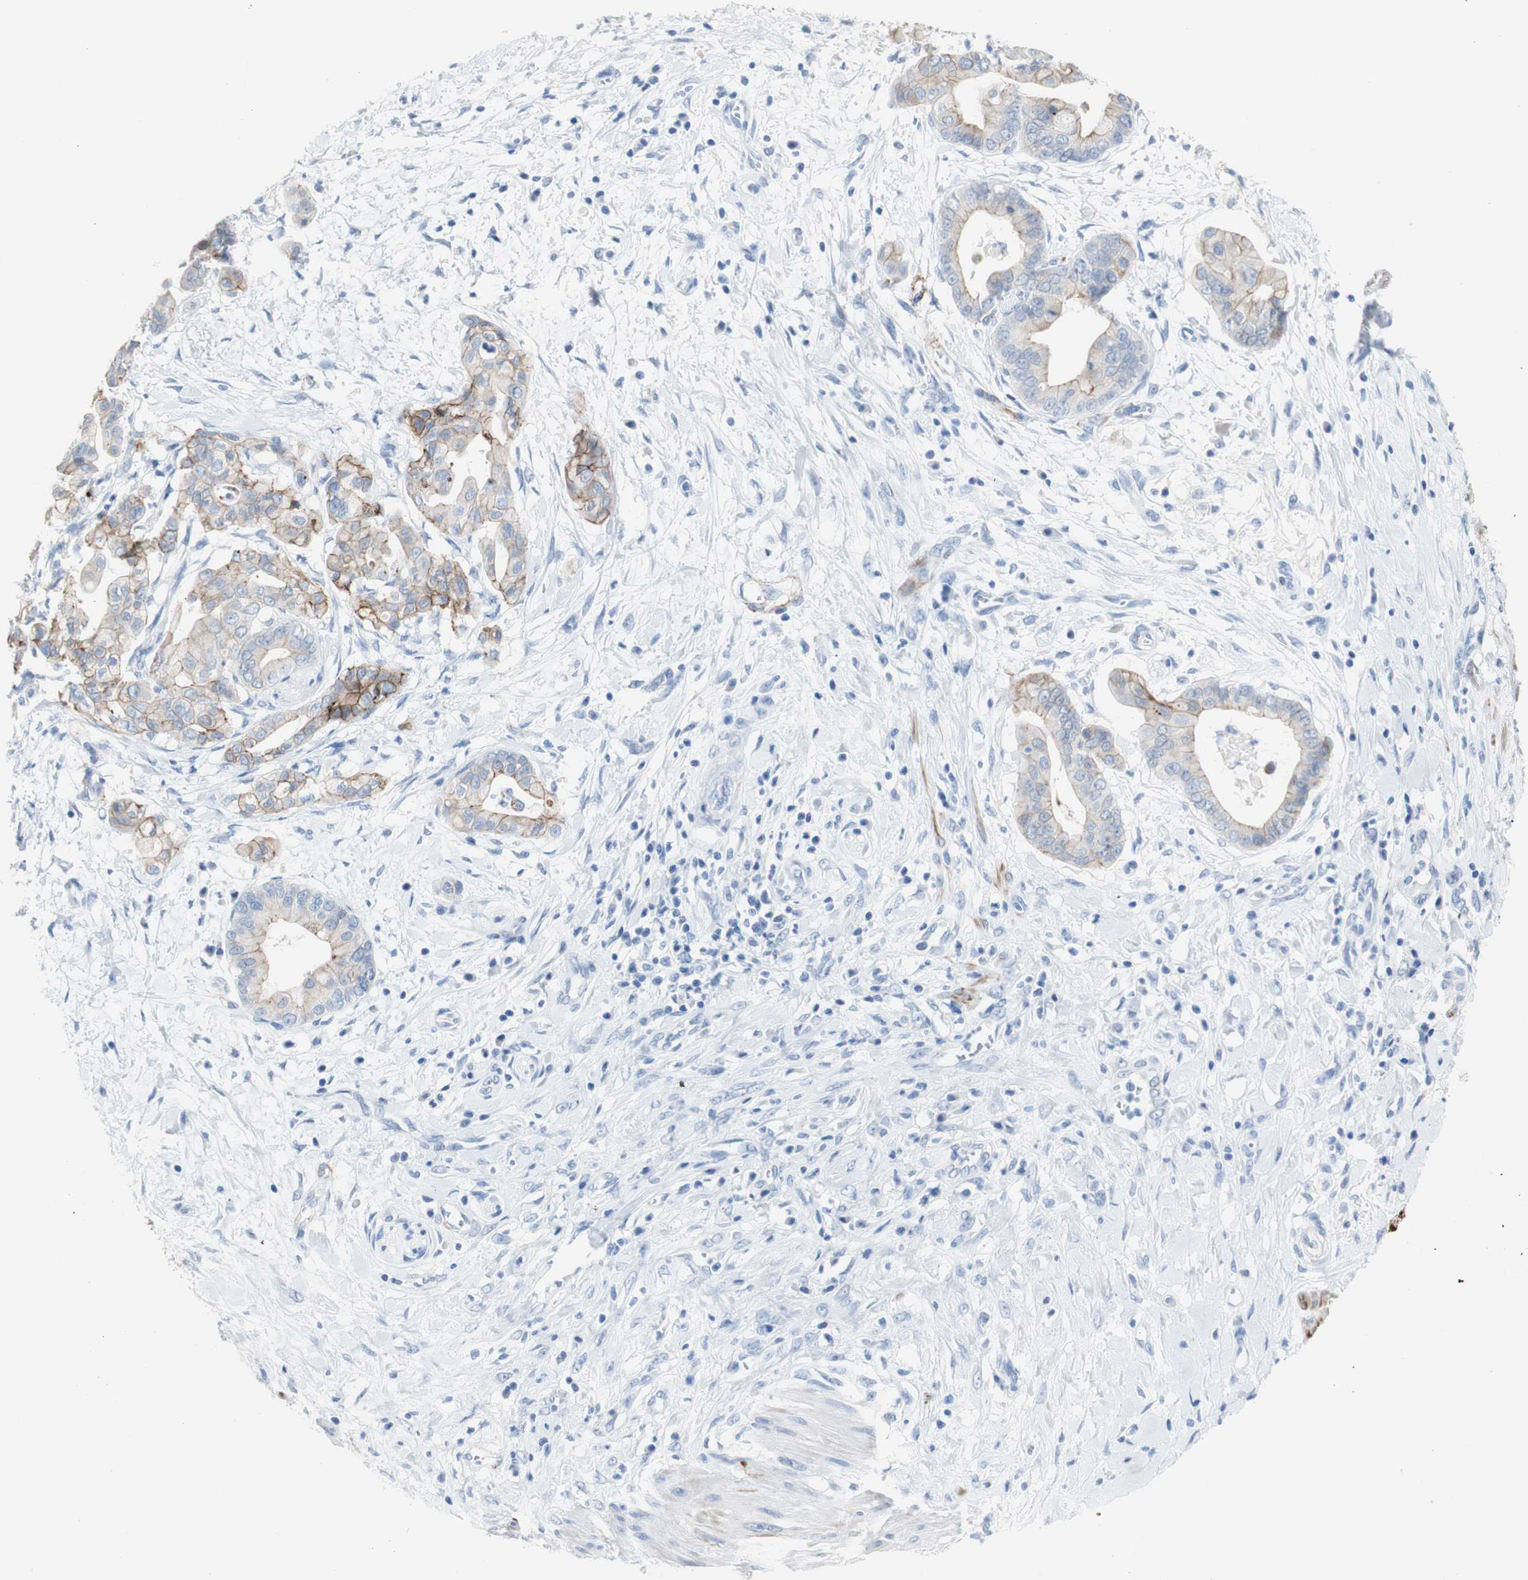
{"staining": {"intensity": "moderate", "quantity": "25%-75%", "location": "cytoplasmic/membranous"}, "tissue": "pancreatic cancer", "cell_type": "Tumor cells", "image_type": "cancer", "snomed": [{"axis": "morphology", "description": "Adenocarcinoma, NOS"}, {"axis": "topography", "description": "Pancreas"}], "caption": "High-magnification brightfield microscopy of pancreatic adenocarcinoma stained with DAB (brown) and counterstained with hematoxylin (blue). tumor cells exhibit moderate cytoplasmic/membranous expression is appreciated in about25%-75% of cells.", "gene": "DSC2", "patient": {"sex": "female", "age": 75}}